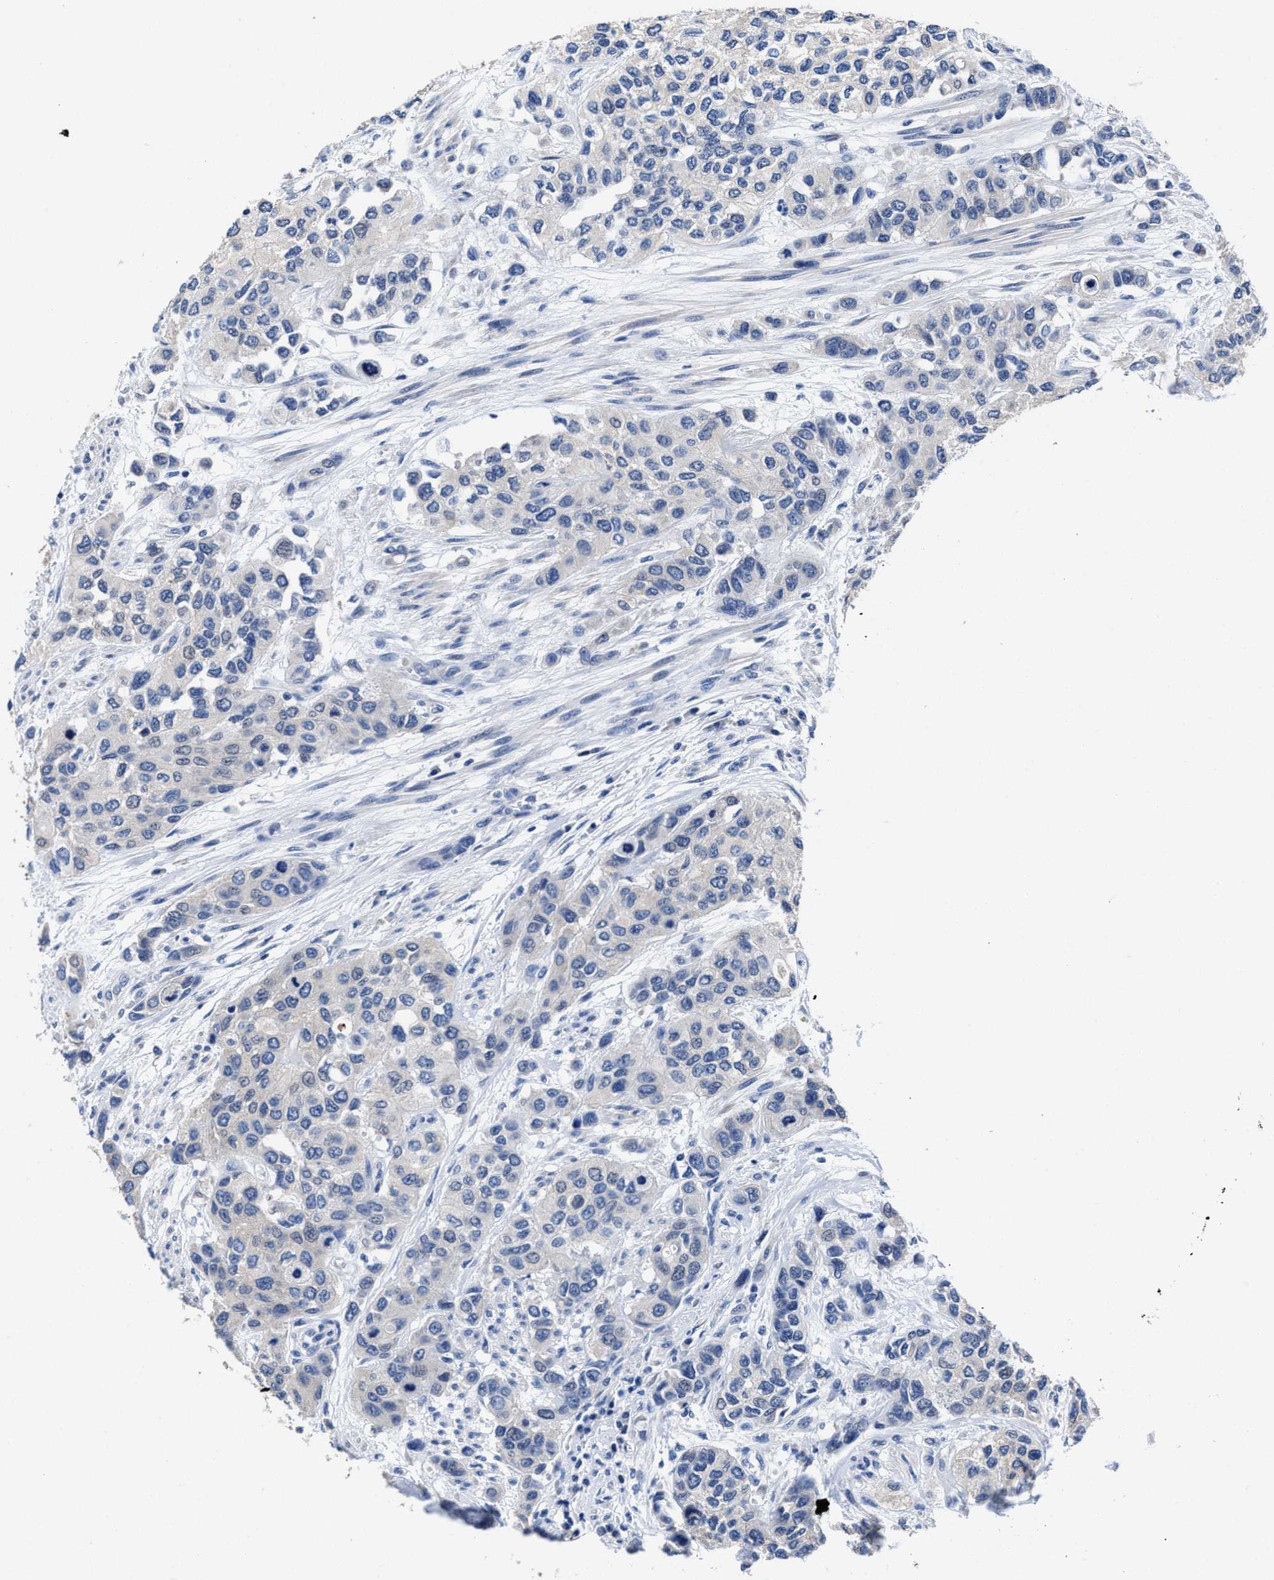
{"staining": {"intensity": "negative", "quantity": "none", "location": "none"}, "tissue": "urothelial cancer", "cell_type": "Tumor cells", "image_type": "cancer", "snomed": [{"axis": "morphology", "description": "Urothelial carcinoma, High grade"}, {"axis": "topography", "description": "Urinary bladder"}], "caption": "A micrograph of urothelial cancer stained for a protein exhibits no brown staining in tumor cells.", "gene": "HOOK1", "patient": {"sex": "female", "age": 56}}